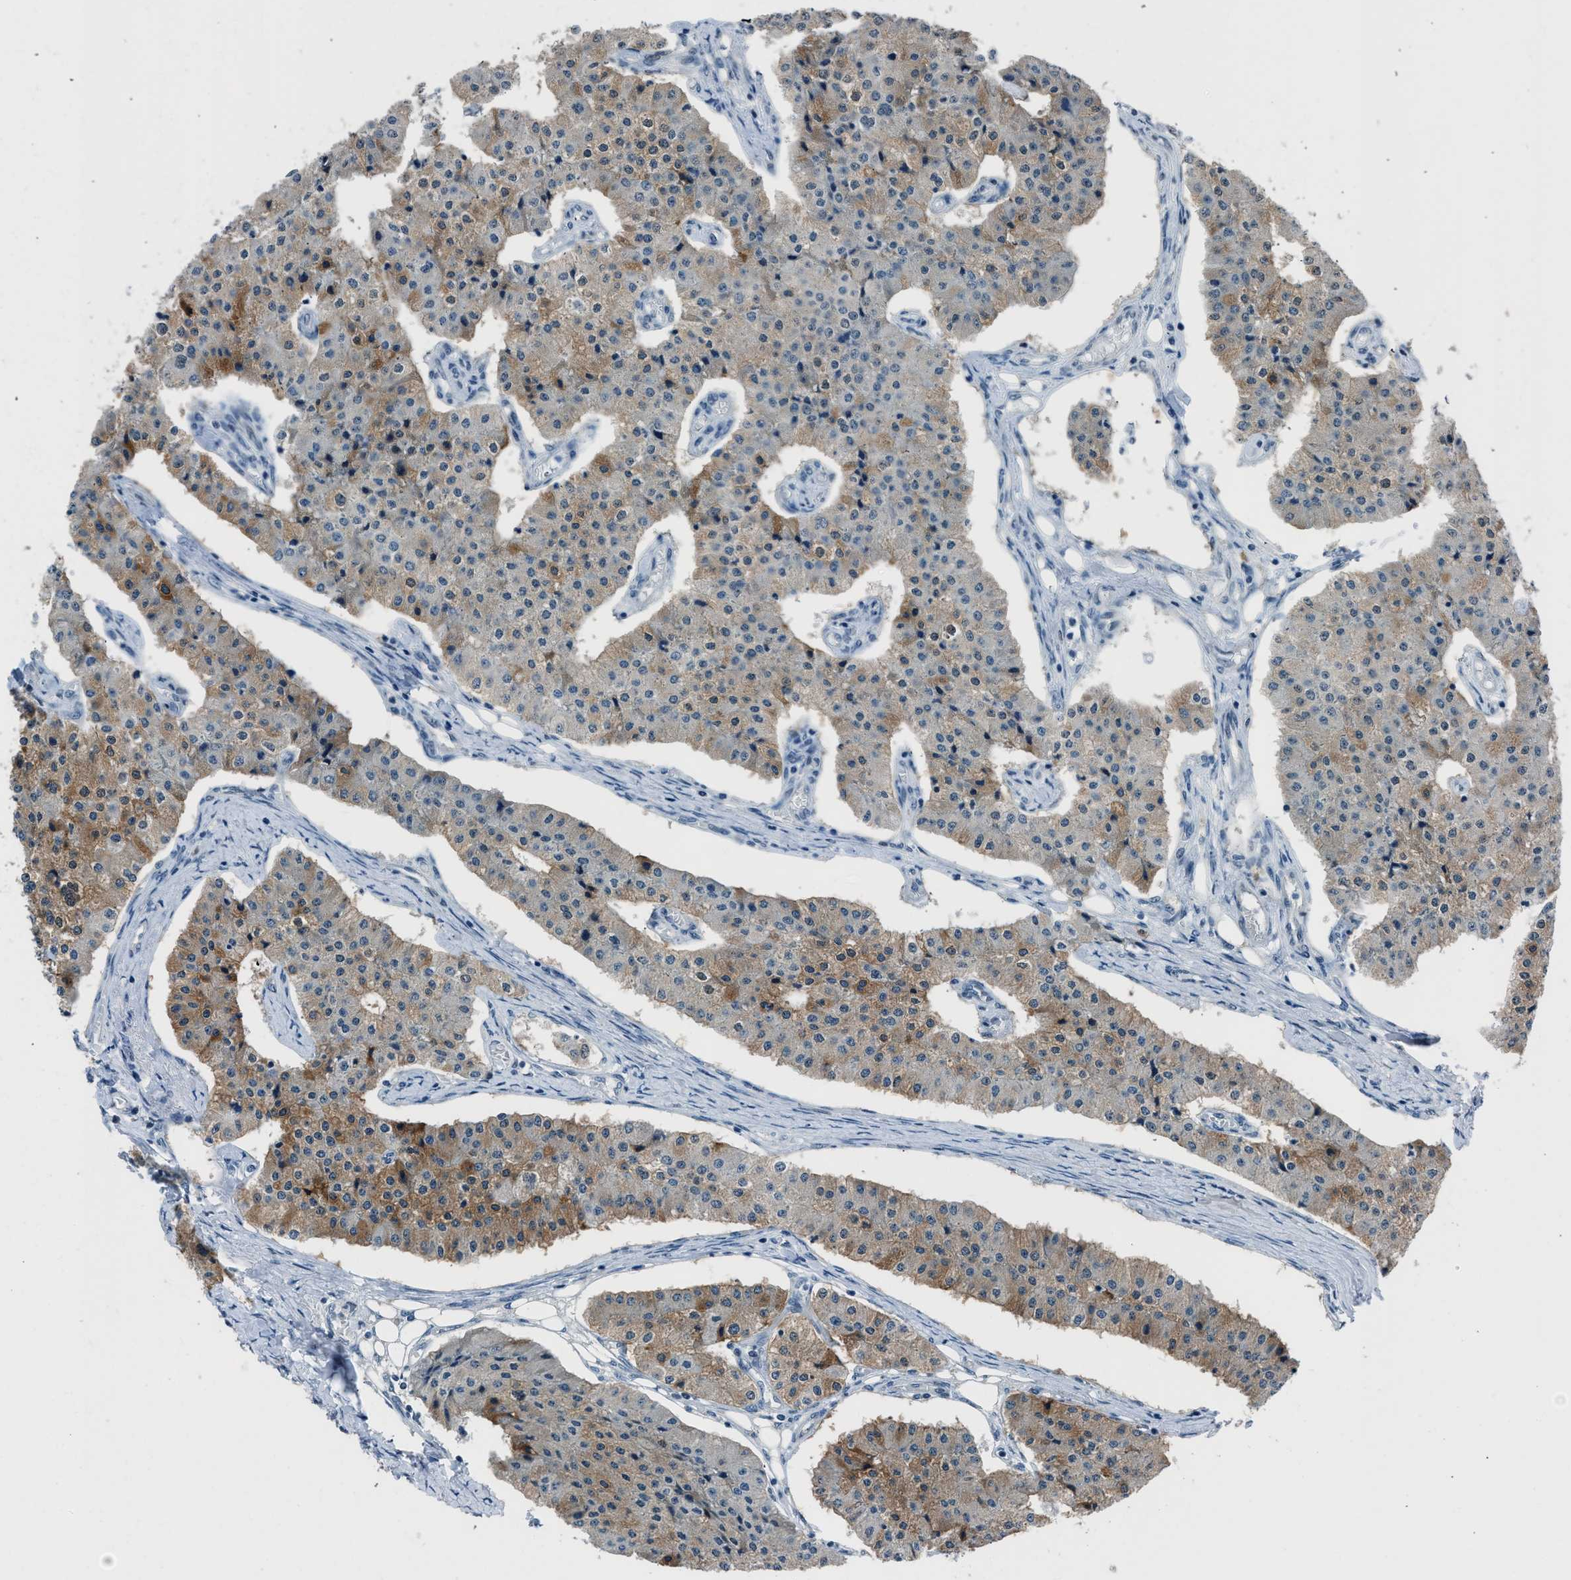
{"staining": {"intensity": "moderate", "quantity": "25%-75%", "location": "cytoplasmic/membranous"}, "tissue": "carcinoid", "cell_type": "Tumor cells", "image_type": "cancer", "snomed": [{"axis": "morphology", "description": "Carcinoid, malignant, NOS"}, {"axis": "topography", "description": "Colon"}], "caption": "Immunohistochemistry (IHC) image of carcinoid stained for a protein (brown), which shows medium levels of moderate cytoplasmic/membranous positivity in about 25%-75% of tumor cells.", "gene": "RNF41", "patient": {"sex": "female", "age": 52}}